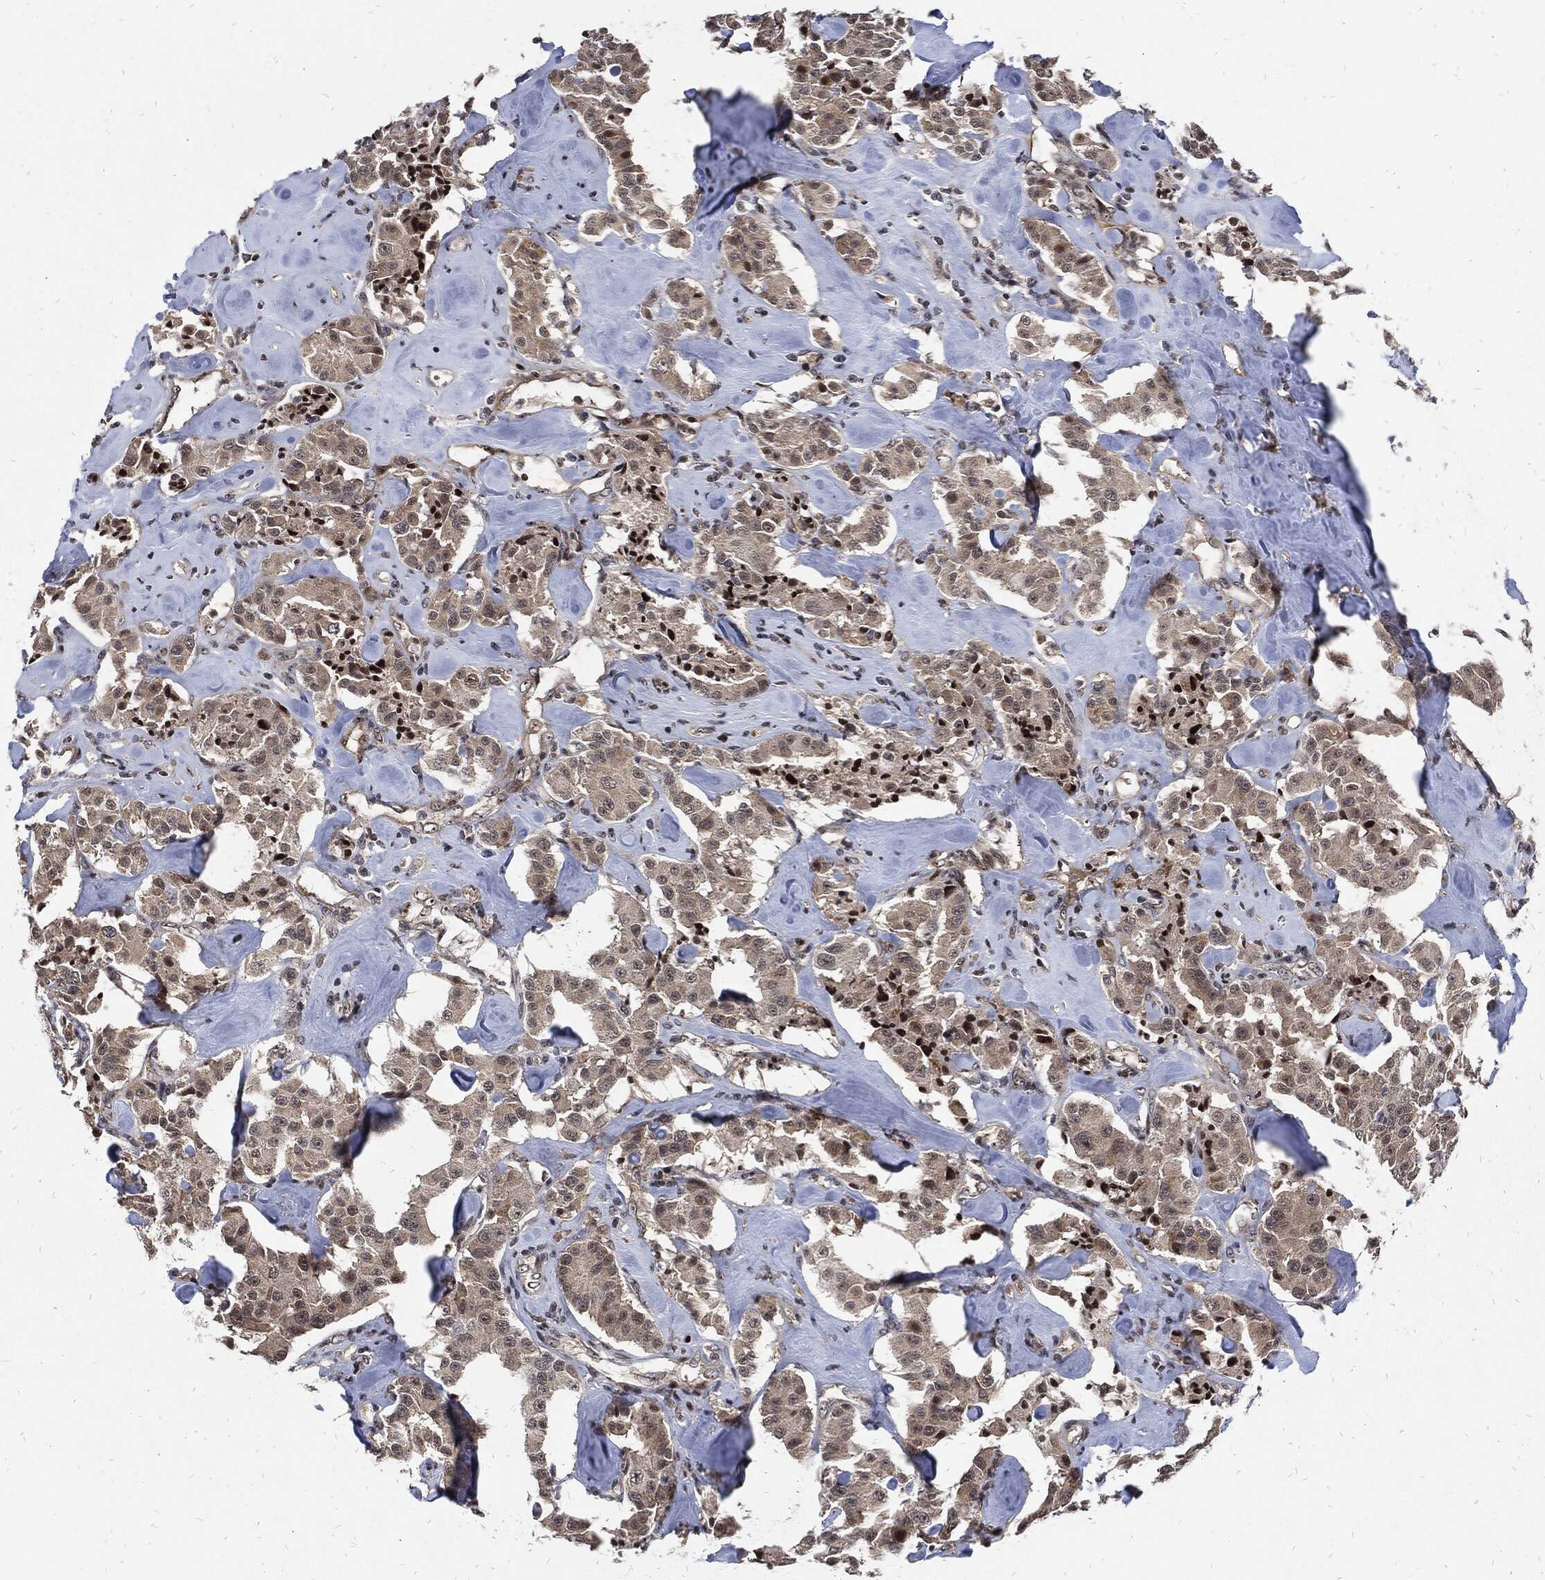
{"staining": {"intensity": "moderate", "quantity": "<25%", "location": "nuclear"}, "tissue": "carcinoid", "cell_type": "Tumor cells", "image_type": "cancer", "snomed": [{"axis": "morphology", "description": "Carcinoid, malignant, NOS"}, {"axis": "topography", "description": "Pancreas"}], "caption": "IHC staining of malignant carcinoid, which exhibits low levels of moderate nuclear positivity in about <25% of tumor cells indicating moderate nuclear protein expression. The staining was performed using DAB (brown) for protein detection and nuclei were counterstained in hematoxylin (blue).", "gene": "ZNF775", "patient": {"sex": "male", "age": 41}}